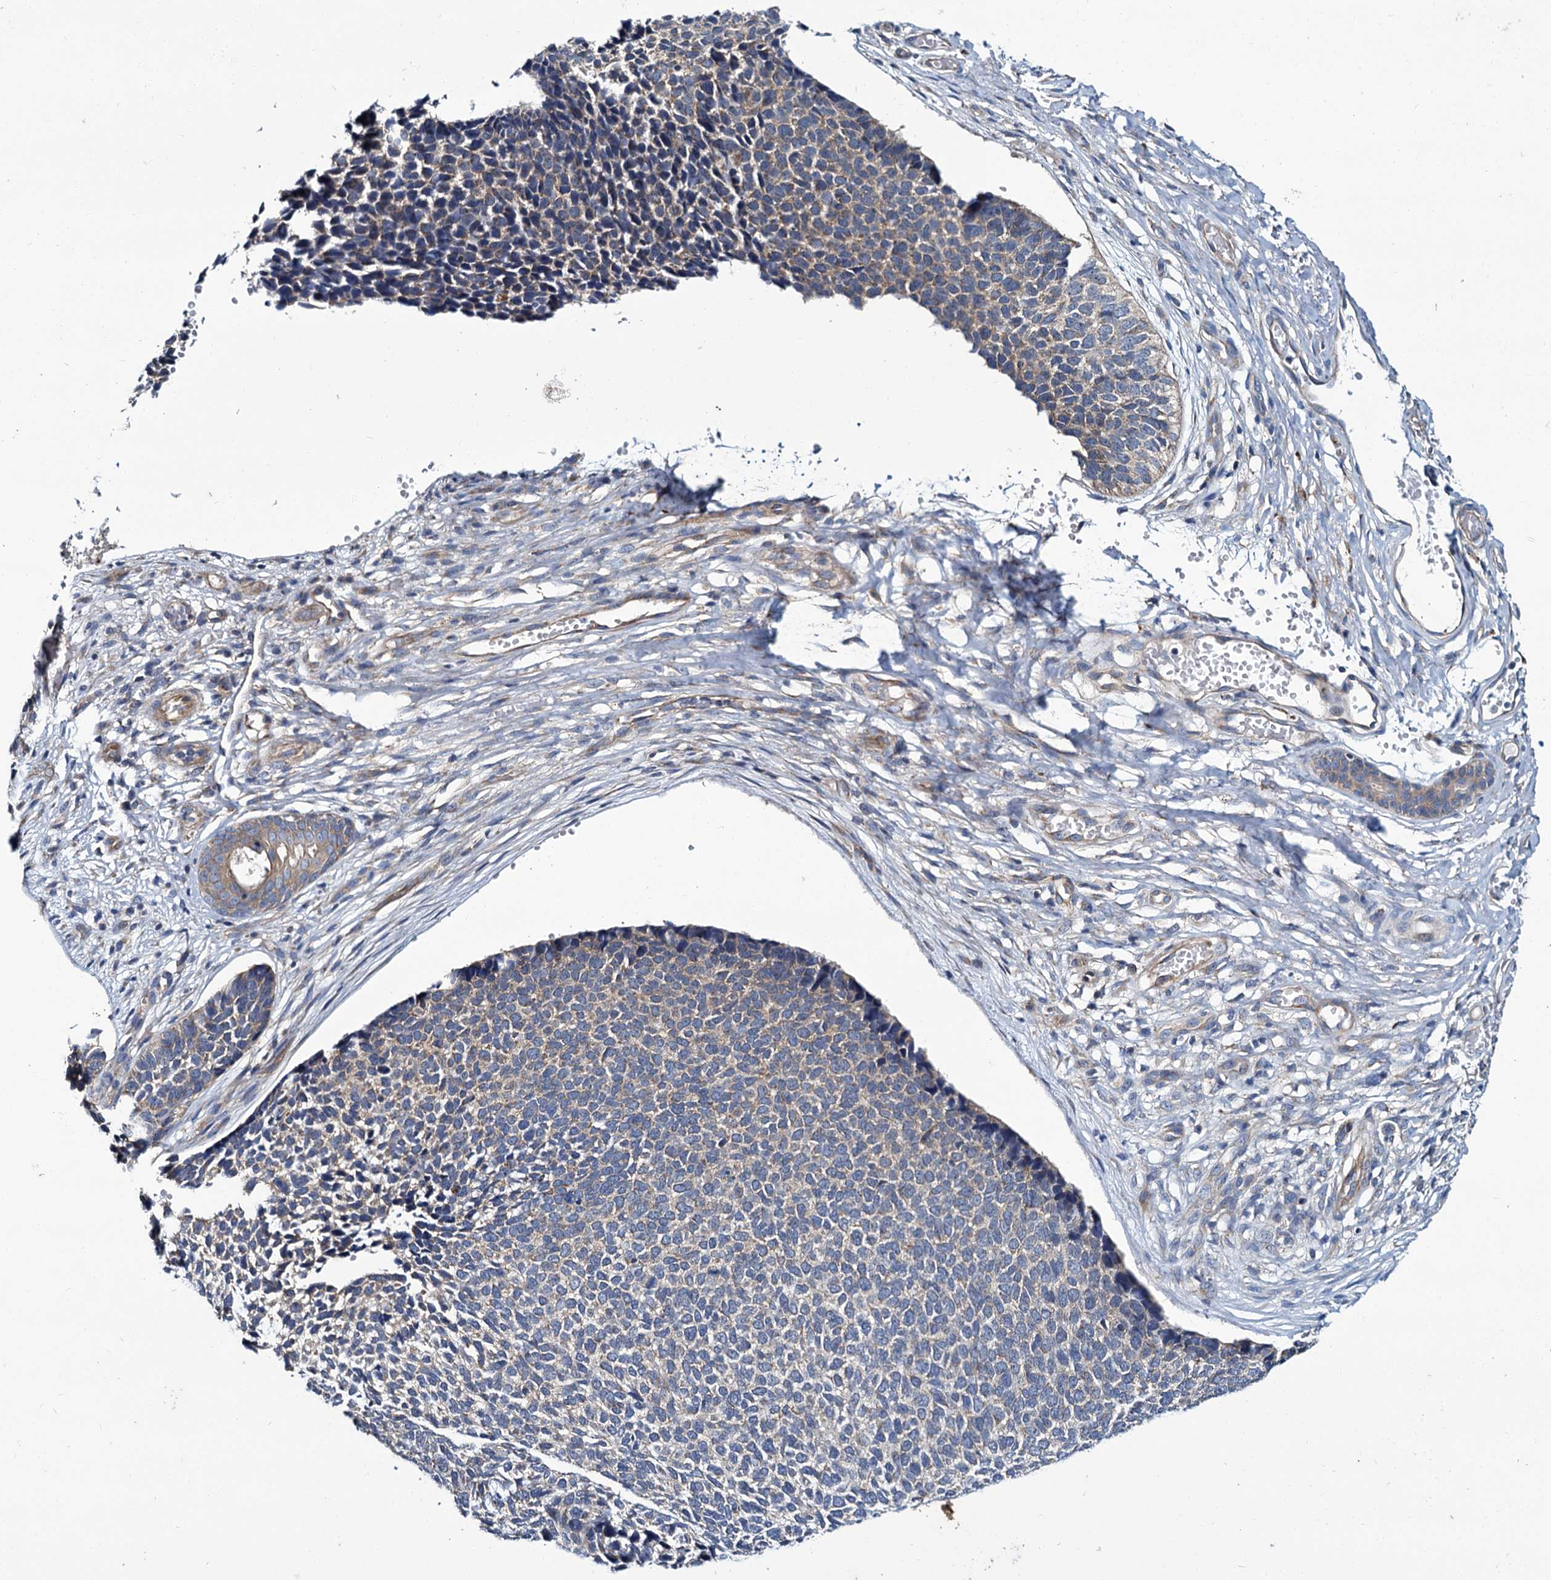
{"staining": {"intensity": "weak", "quantity": "25%-75%", "location": "cytoplasmic/membranous"}, "tissue": "skin cancer", "cell_type": "Tumor cells", "image_type": "cancer", "snomed": [{"axis": "morphology", "description": "Basal cell carcinoma"}, {"axis": "topography", "description": "Skin"}], "caption": "Brown immunohistochemical staining in human skin cancer (basal cell carcinoma) reveals weak cytoplasmic/membranous expression in approximately 25%-75% of tumor cells.", "gene": "CEP295", "patient": {"sex": "female", "age": 84}}